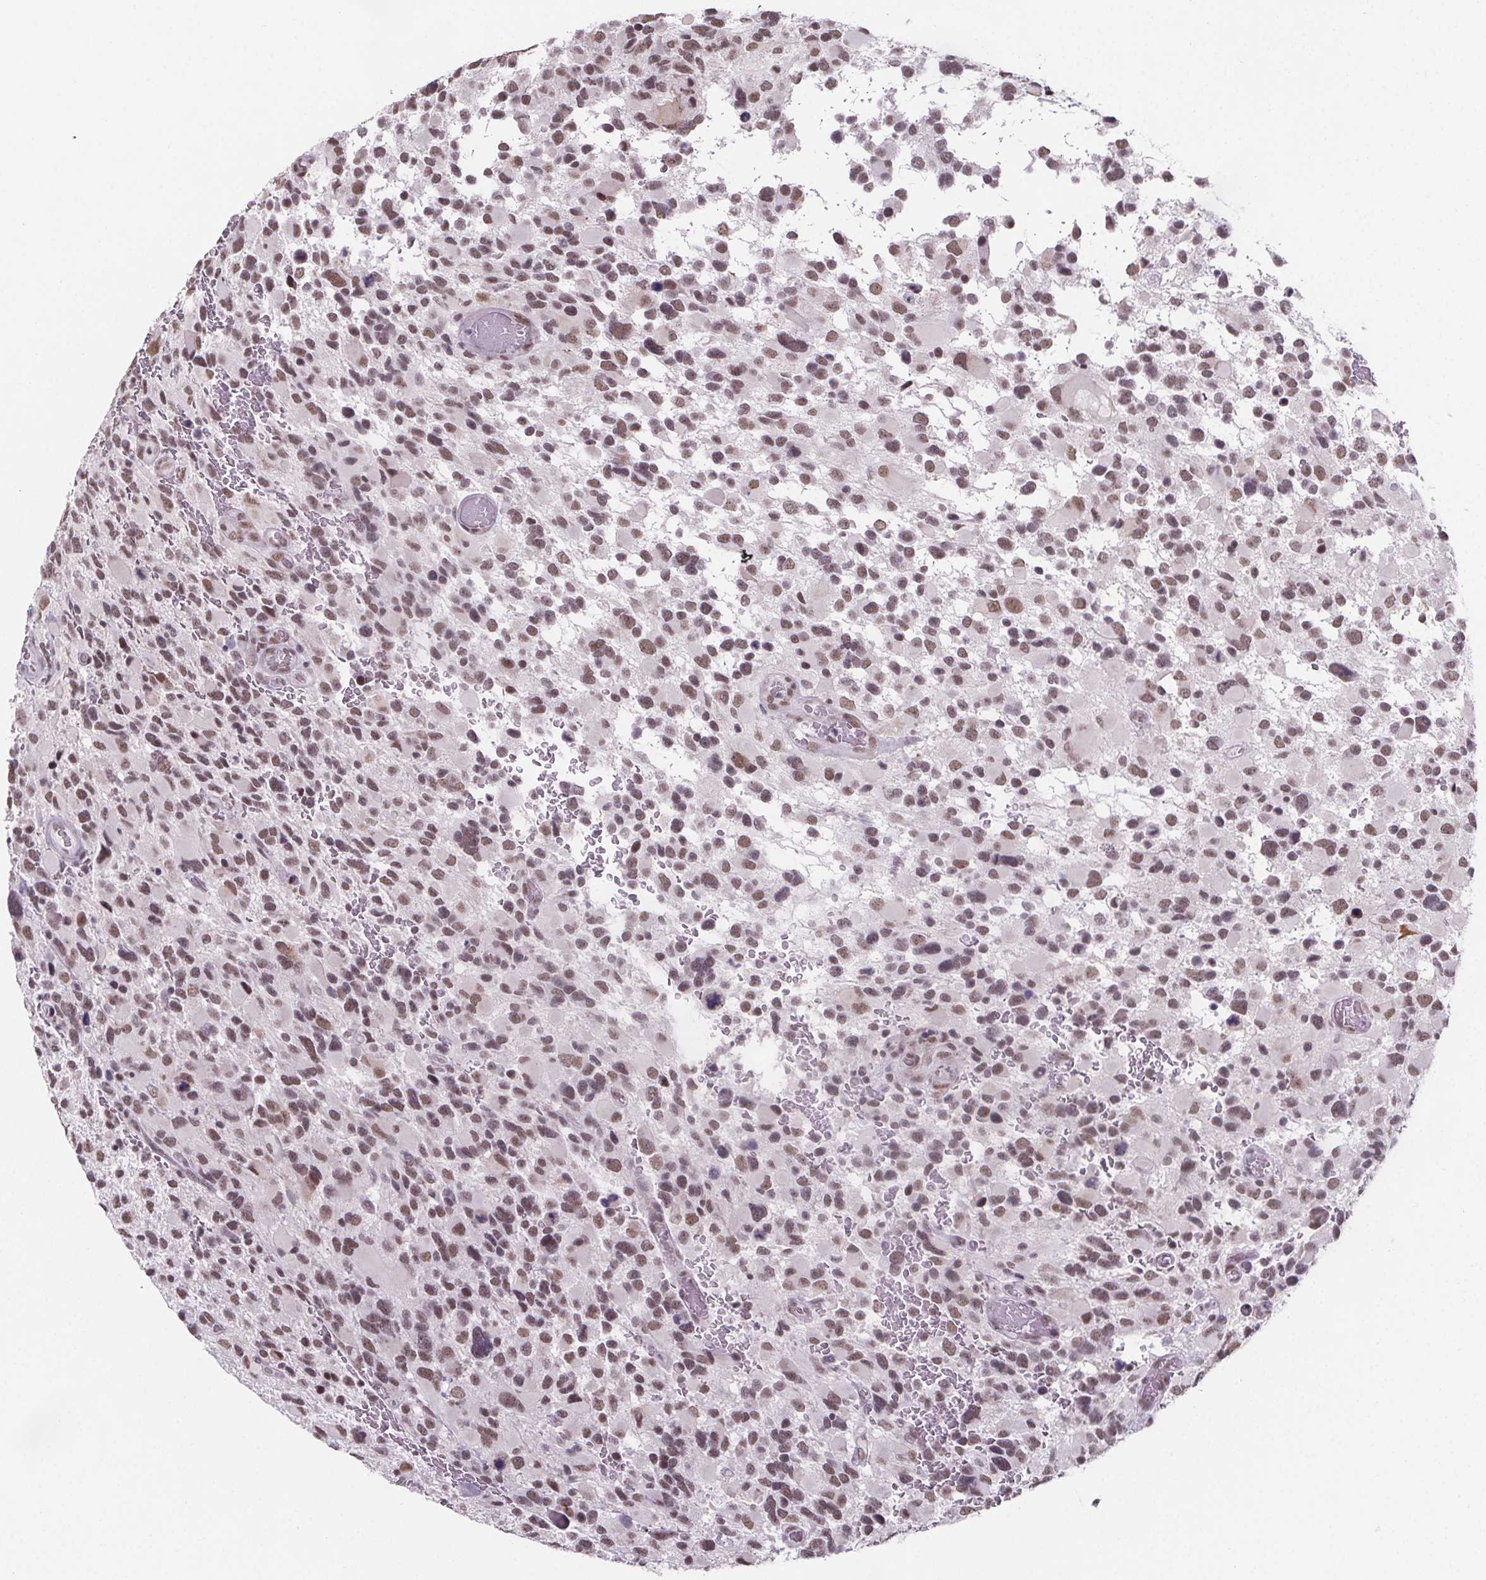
{"staining": {"intensity": "moderate", "quantity": ">75%", "location": "nuclear"}, "tissue": "glioma", "cell_type": "Tumor cells", "image_type": "cancer", "snomed": [{"axis": "morphology", "description": "Glioma, malignant, Low grade"}, {"axis": "topography", "description": "Brain"}], "caption": "Human glioma stained for a protein (brown) shows moderate nuclear positive expression in about >75% of tumor cells.", "gene": "ZNF572", "patient": {"sex": "female", "age": 32}}